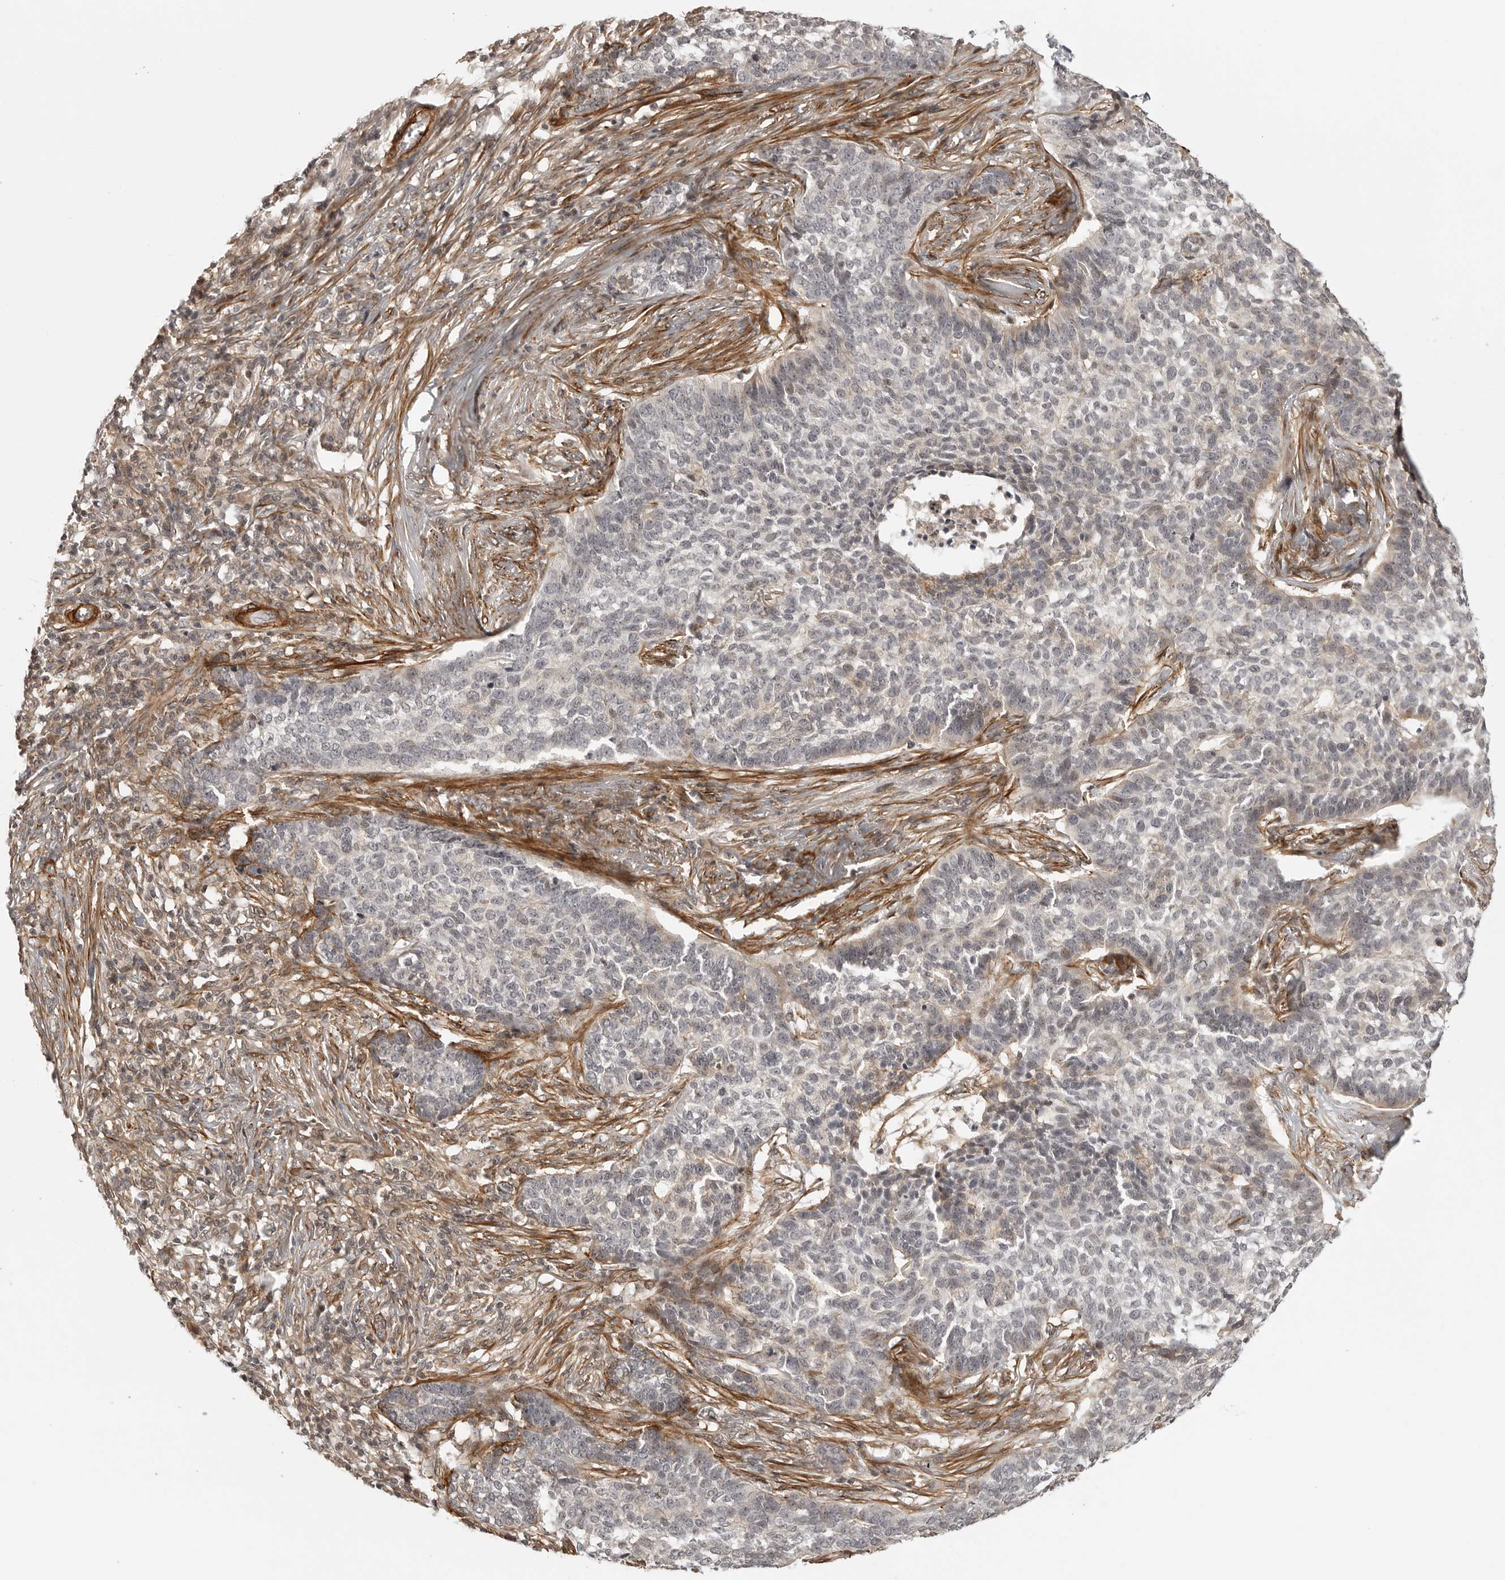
{"staining": {"intensity": "negative", "quantity": "none", "location": "none"}, "tissue": "skin cancer", "cell_type": "Tumor cells", "image_type": "cancer", "snomed": [{"axis": "morphology", "description": "Basal cell carcinoma"}, {"axis": "topography", "description": "Skin"}], "caption": "Tumor cells are negative for protein expression in human skin basal cell carcinoma.", "gene": "TUT4", "patient": {"sex": "male", "age": 85}}